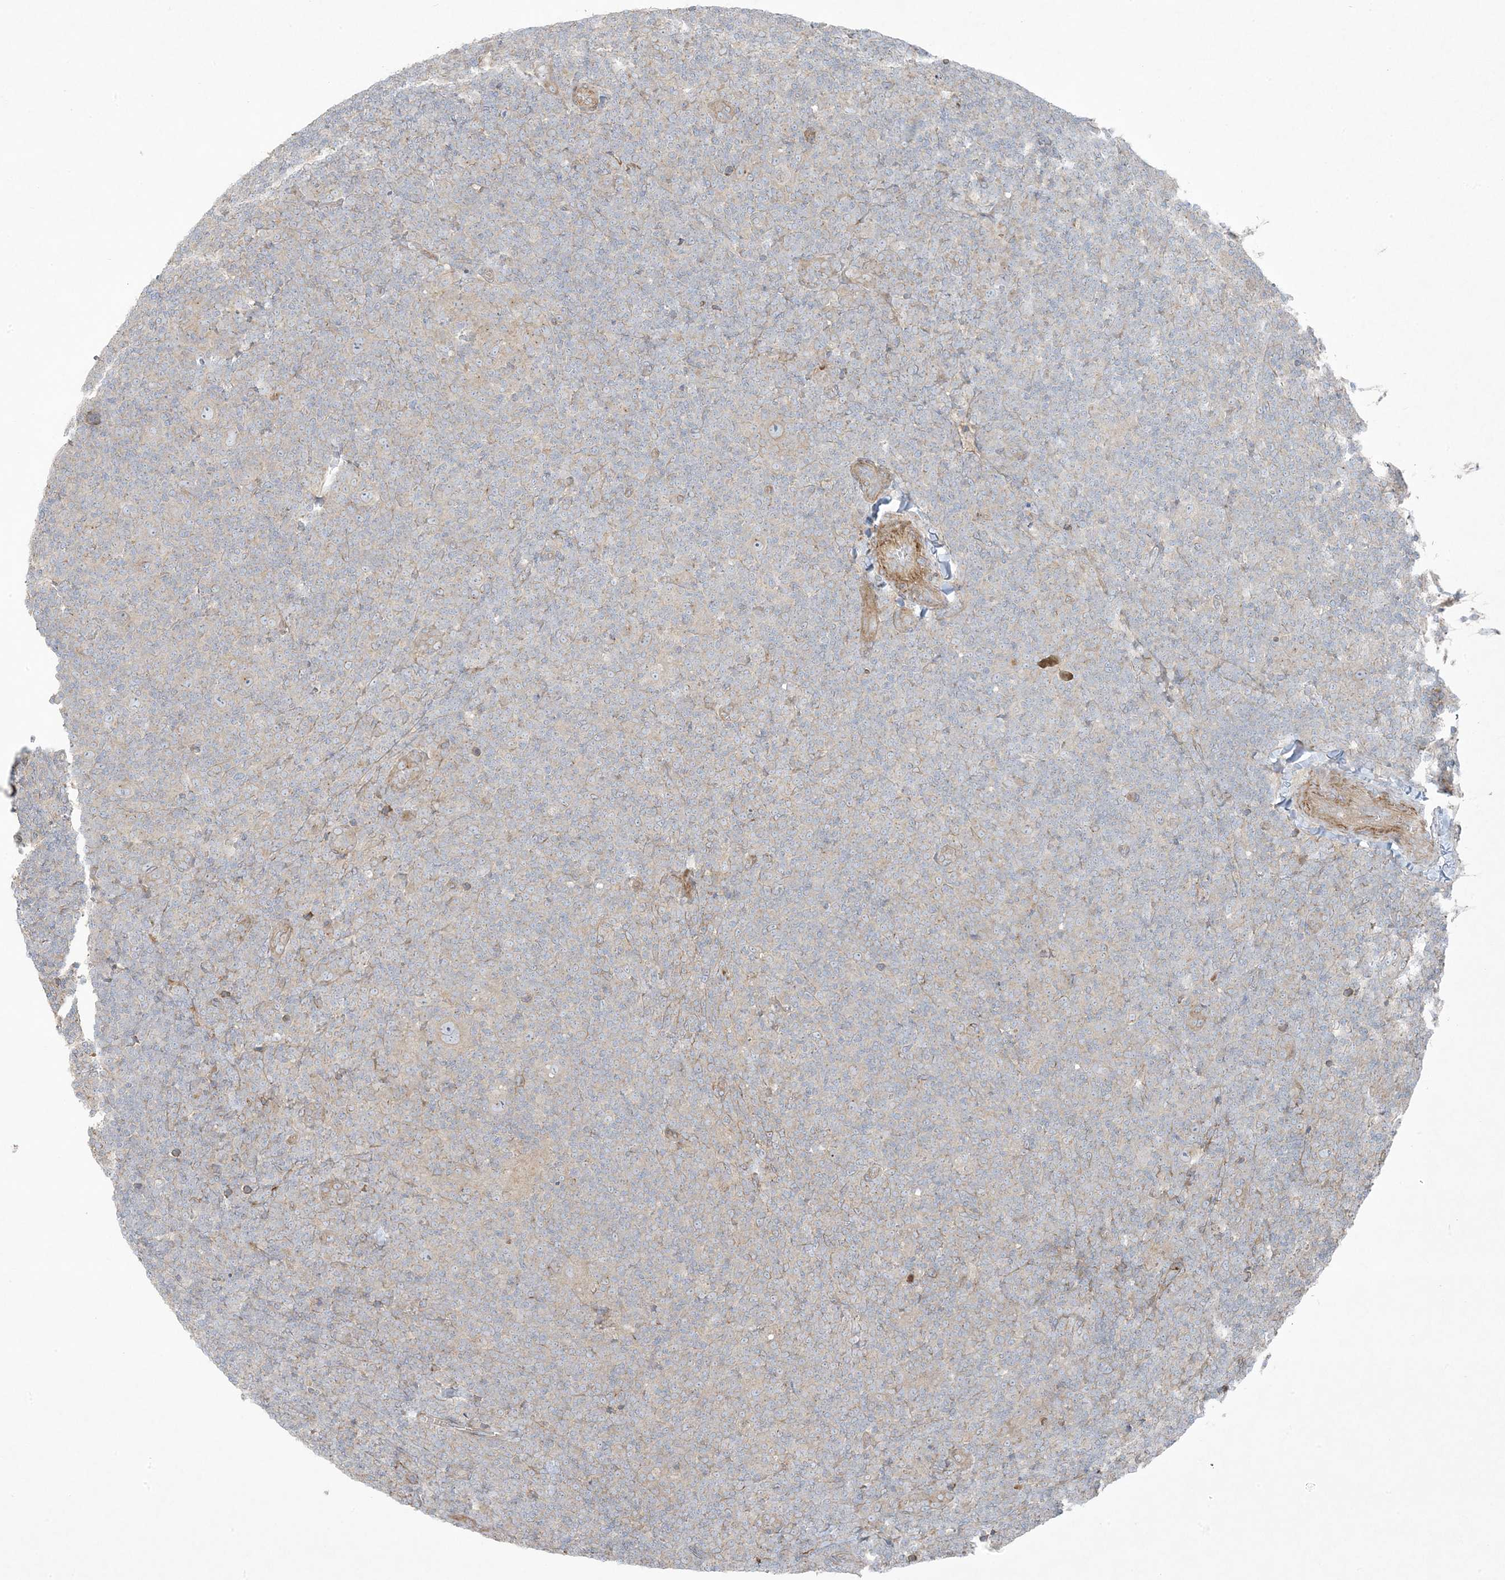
{"staining": {"intensity": "weak", "quantity": ">75%", "location": "cytoplasmic/membranous"}, "tissue": "lymphoma", "cell_type": "Tumor cells", "image_type": "cancer", "snomed": [{"axis": "morphology", "description": "Hodgkin's disease, NOS"}, {"axis": "topography", "description": "Lymph node"}], "caption": "Tumor cells reveal low levels of weak cytoplasmic/membranous positivity in approximately >75% of cells in human Hodgkin's disease.", "gene": "PIK3R4", "patient": {"sex": "female", "age": 57}}